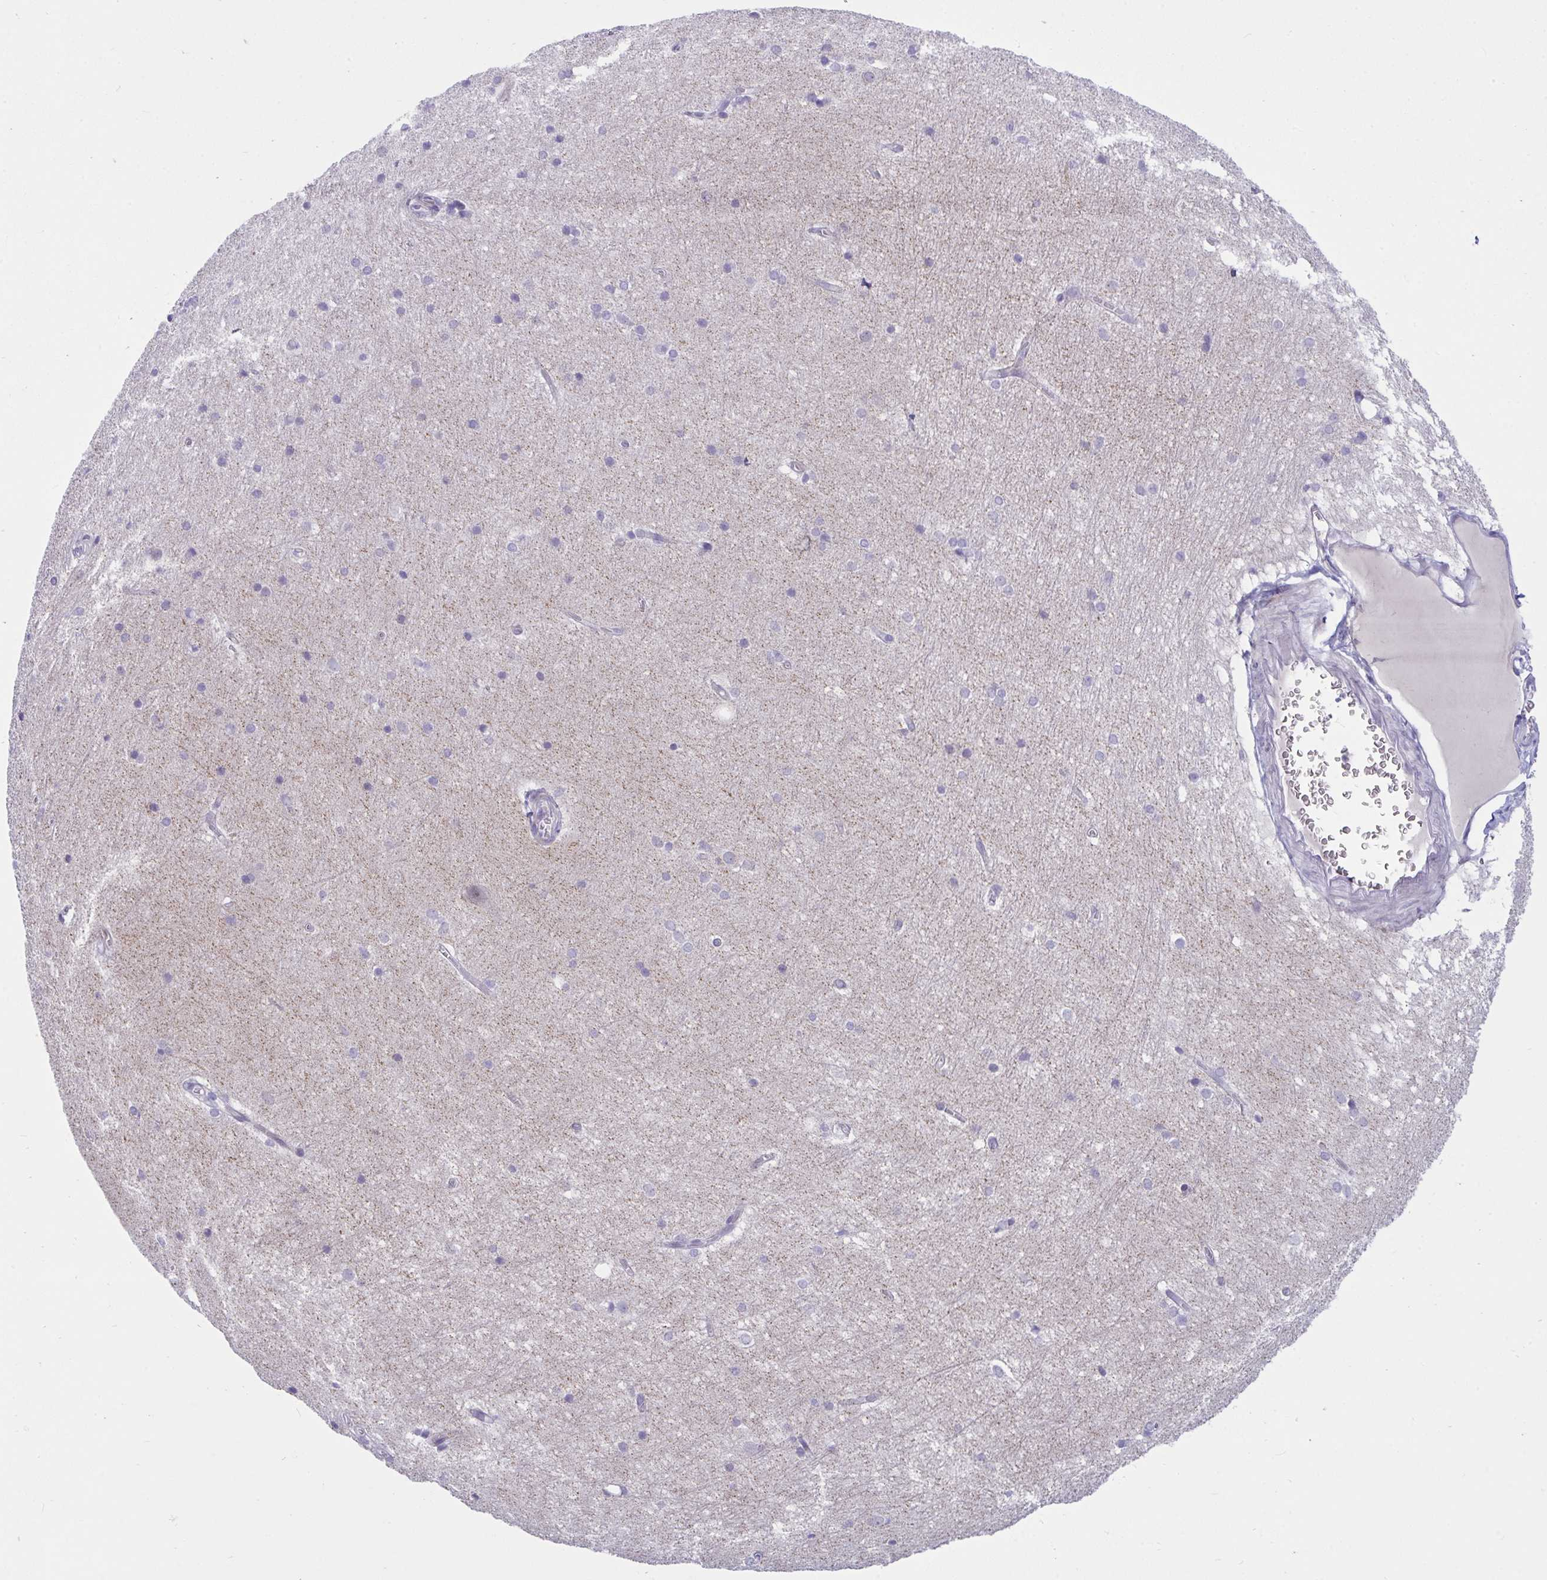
{"staining": {"intensity": "negative", "quantity": "none", "location": "none"}, "tissue": "hippocampus", "cell_type": "Glial cells", "image_type": "normal", "snomed": [{"axis": "morphology", "description": "Normal tissue, NOS"}, {"axis": "topography", "description": "Cerebral cortex"}, {"axis": "topography", "description": "Hippocampus"}], "caption": "Photomicrograph shows no protein staining in glial cells of normal hippocampus.", "gene": "DTX3", "patient": {"sex": "female", "age": 19}}